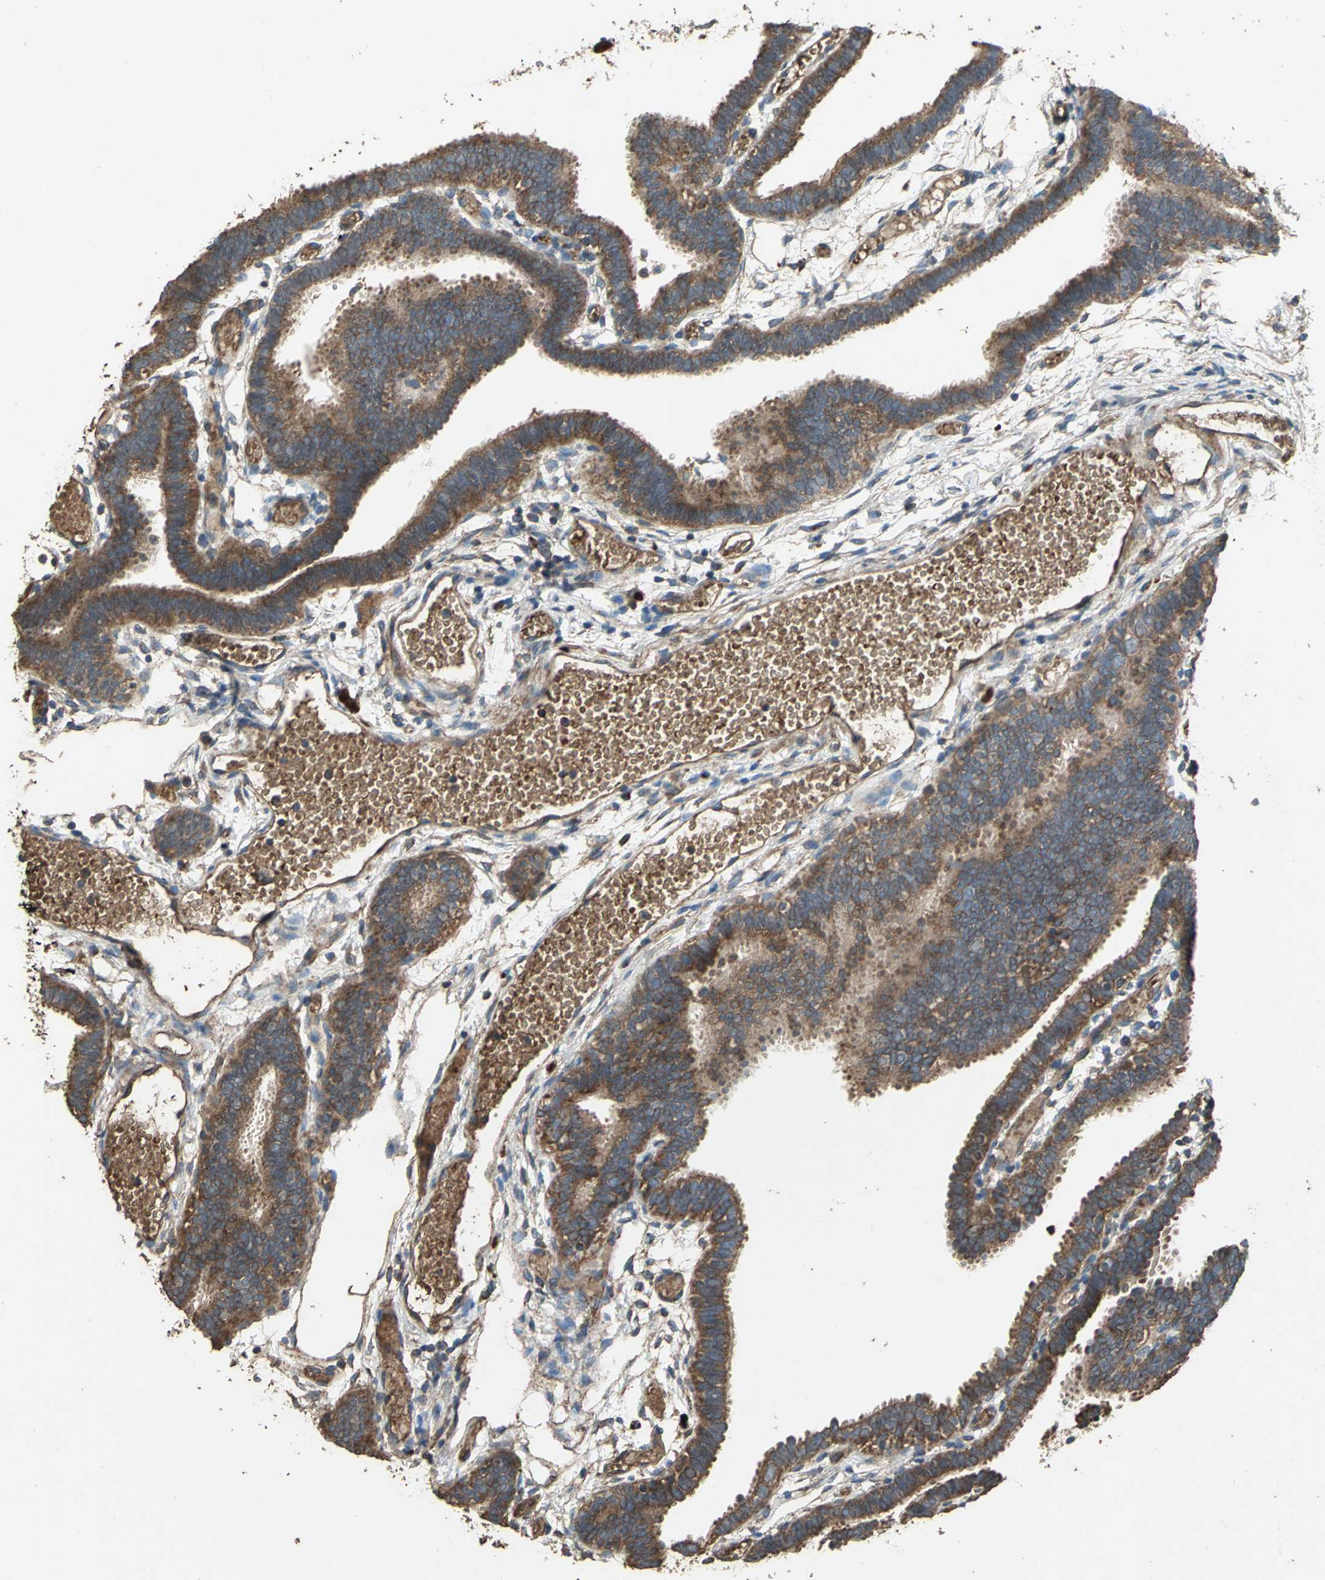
{"staining": {"intensity": "strong", "quantity": ">75%", "location": "cytoplasmic/membranous"}, "tissue": "fallopian tube", "cell_type": "Glandular cells", "image_type": "normal", "snomed": [{"axis": "morphology", "description": "Normal tissue, NOS"}, {"axis": "topography", "description": "Fallopian tube"}], "caption": "A brown stain labels strong cytoplasmic/membranous positivity of a protein in glandular cells of normal human fallopian tube.", "gene": "POLRMT", "patient": {"sex": "female", "age": 29}}